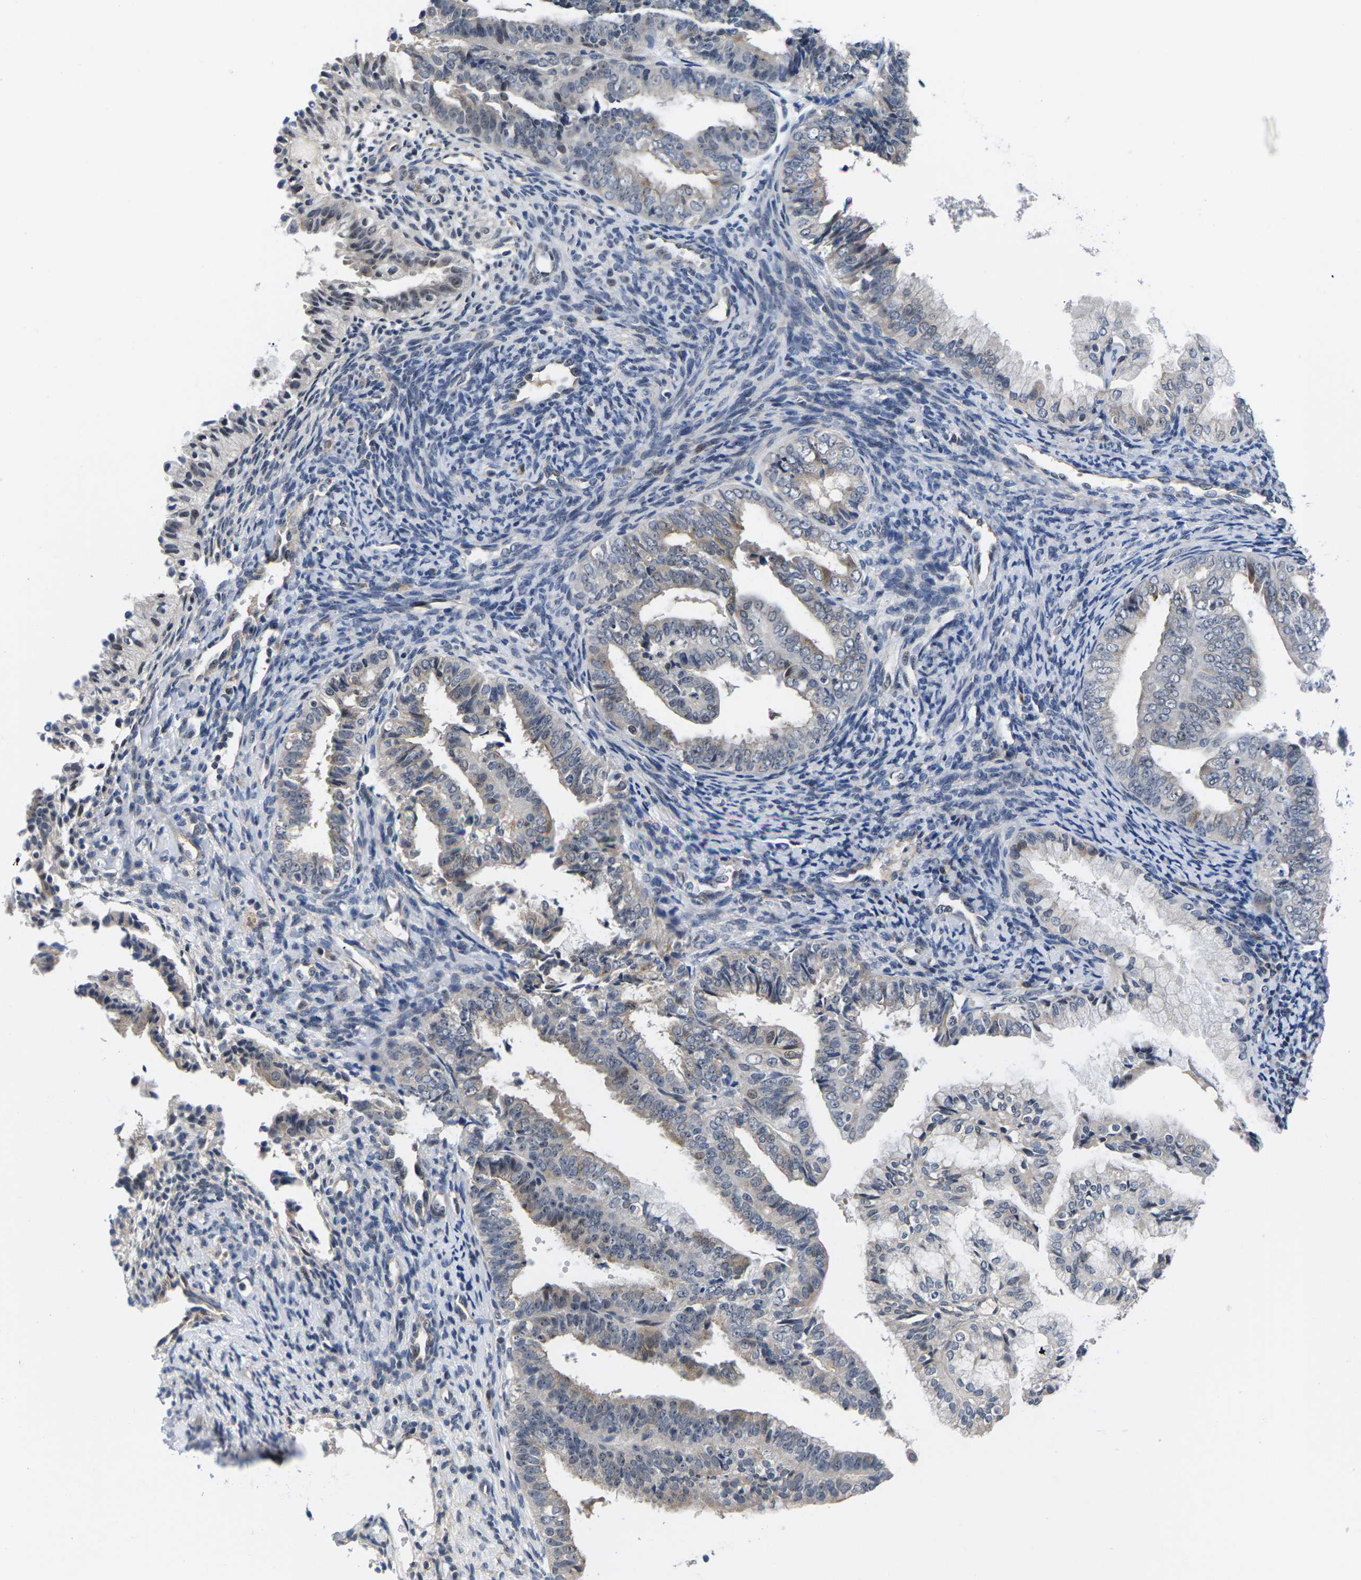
{"staining": {"intensity": "weak", "quantity": "25%-75%", "location": "cytoplasmic/membranous"}, "tissue": "endometrial cancer", "cell_type": "Tumor cells", "image_type": "cancer", "snomed": [{"axis": "morphology", "description": "Adenocarcinoma, NOS"}, {"axis": "topography", "description": "Endometrium"}], "caption": "Brown immunohistochemical staining in human endometrial cancer reveals weak cytoplasmic/membranous staining in about 25%-75% of tumor cells. Immunohistochemistry stains the protein in brown and the nuclei are stained blue.", "gene": "ST6GAL2", "patient": {"sex": "female", "age": 63}}